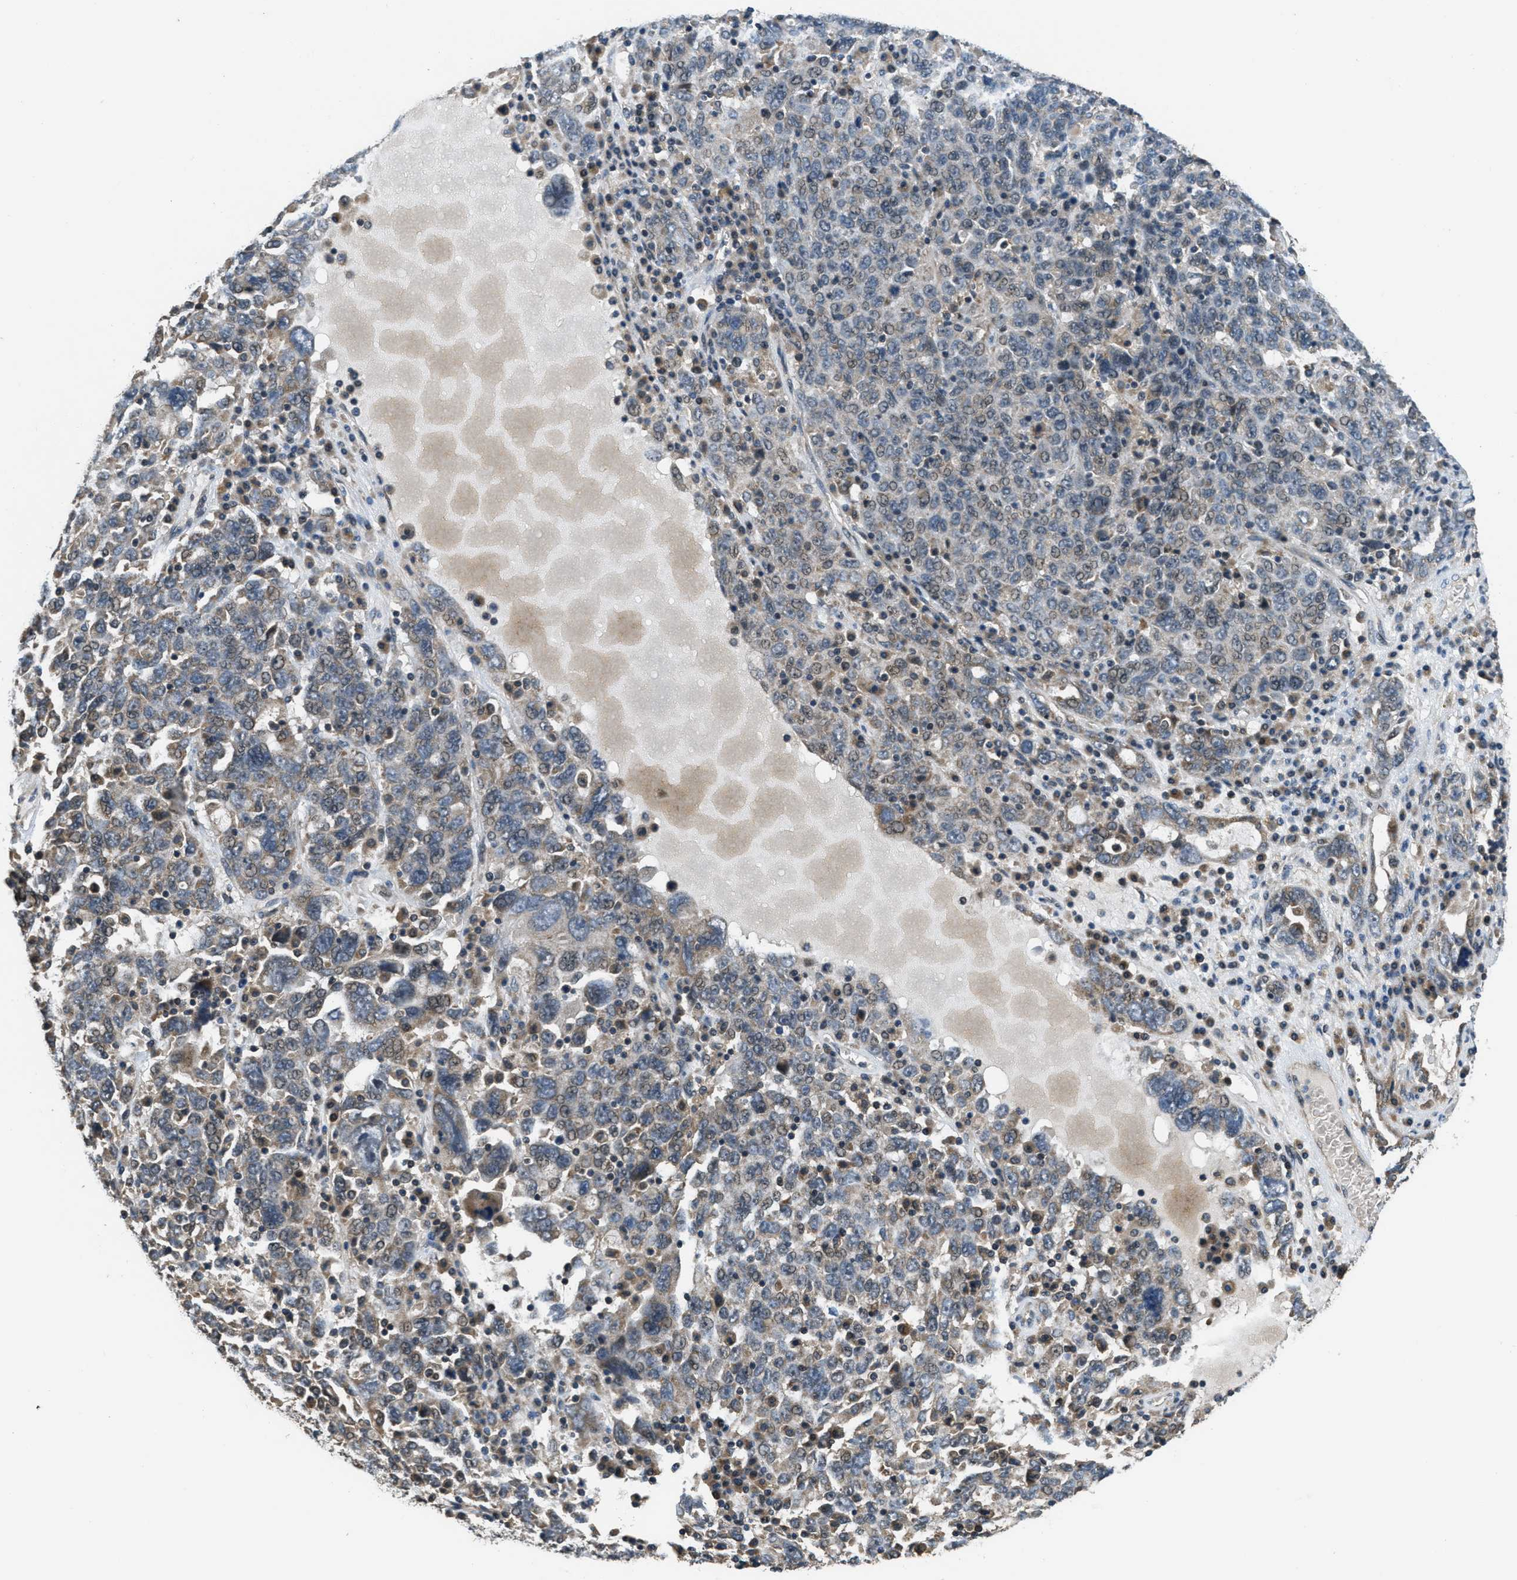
{"staining": {"intensity": "weak", "quantity": "25%-75%", "location": "nuclear"}, "tissue": "ovarian cancer", "cell_type": "Tumor cells", "image_type": "cancer", "snomed": [{"axis": "morphology", "description": "Carcinoma, endometroid"}, {"axis": "topography", "description": "Ovary"}], "caption": "A brown stain highlights weak nuclear staining of a protein in ovarian cancer (endometroid carcinoma) tumor cells.", "gene": "NAT1", "patient": {"sex": "female", "age": 62}}